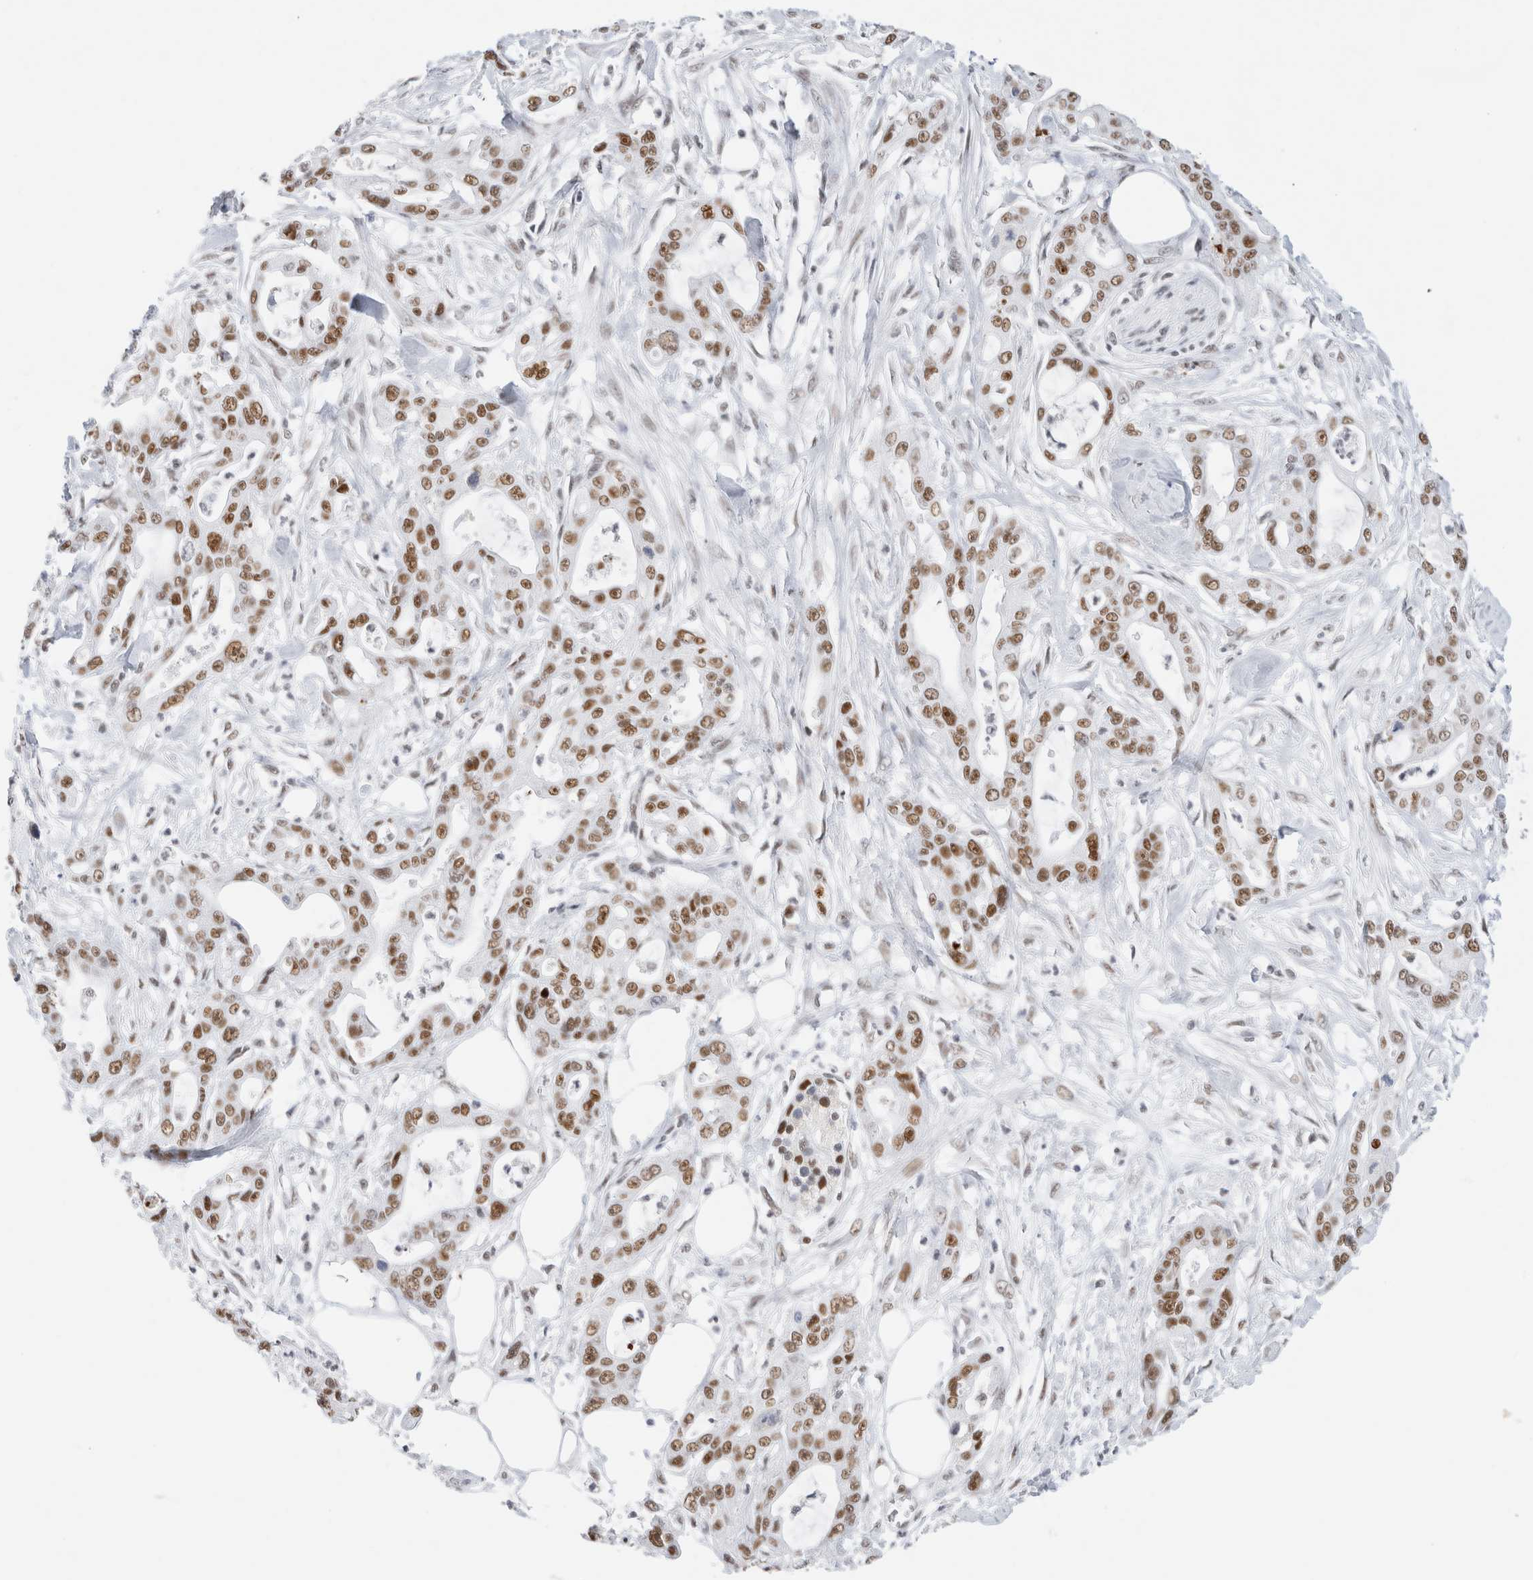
{"staining": {"intensity": "moderate", "quantity": ">75%", "location": "nuclear"}, "tissue": "pancreatic cancer", "cell_type": "Tumor cells", "image_type": "cancer", "snomed": [{"axis": "morphology", "description": "Adenocarcinoma, NOS"}, {"axis": "topography", "description": "Pancreas"}], "caption": "DAB (3,3'-diaminobenzidine) immunohistochemical staining of human pancreatic cancer exhibits moderate nuclear protein expression in about >75% of tumor cells.", "gene": "COPS7A", "patient": {"sex": "male", "age": 68}}